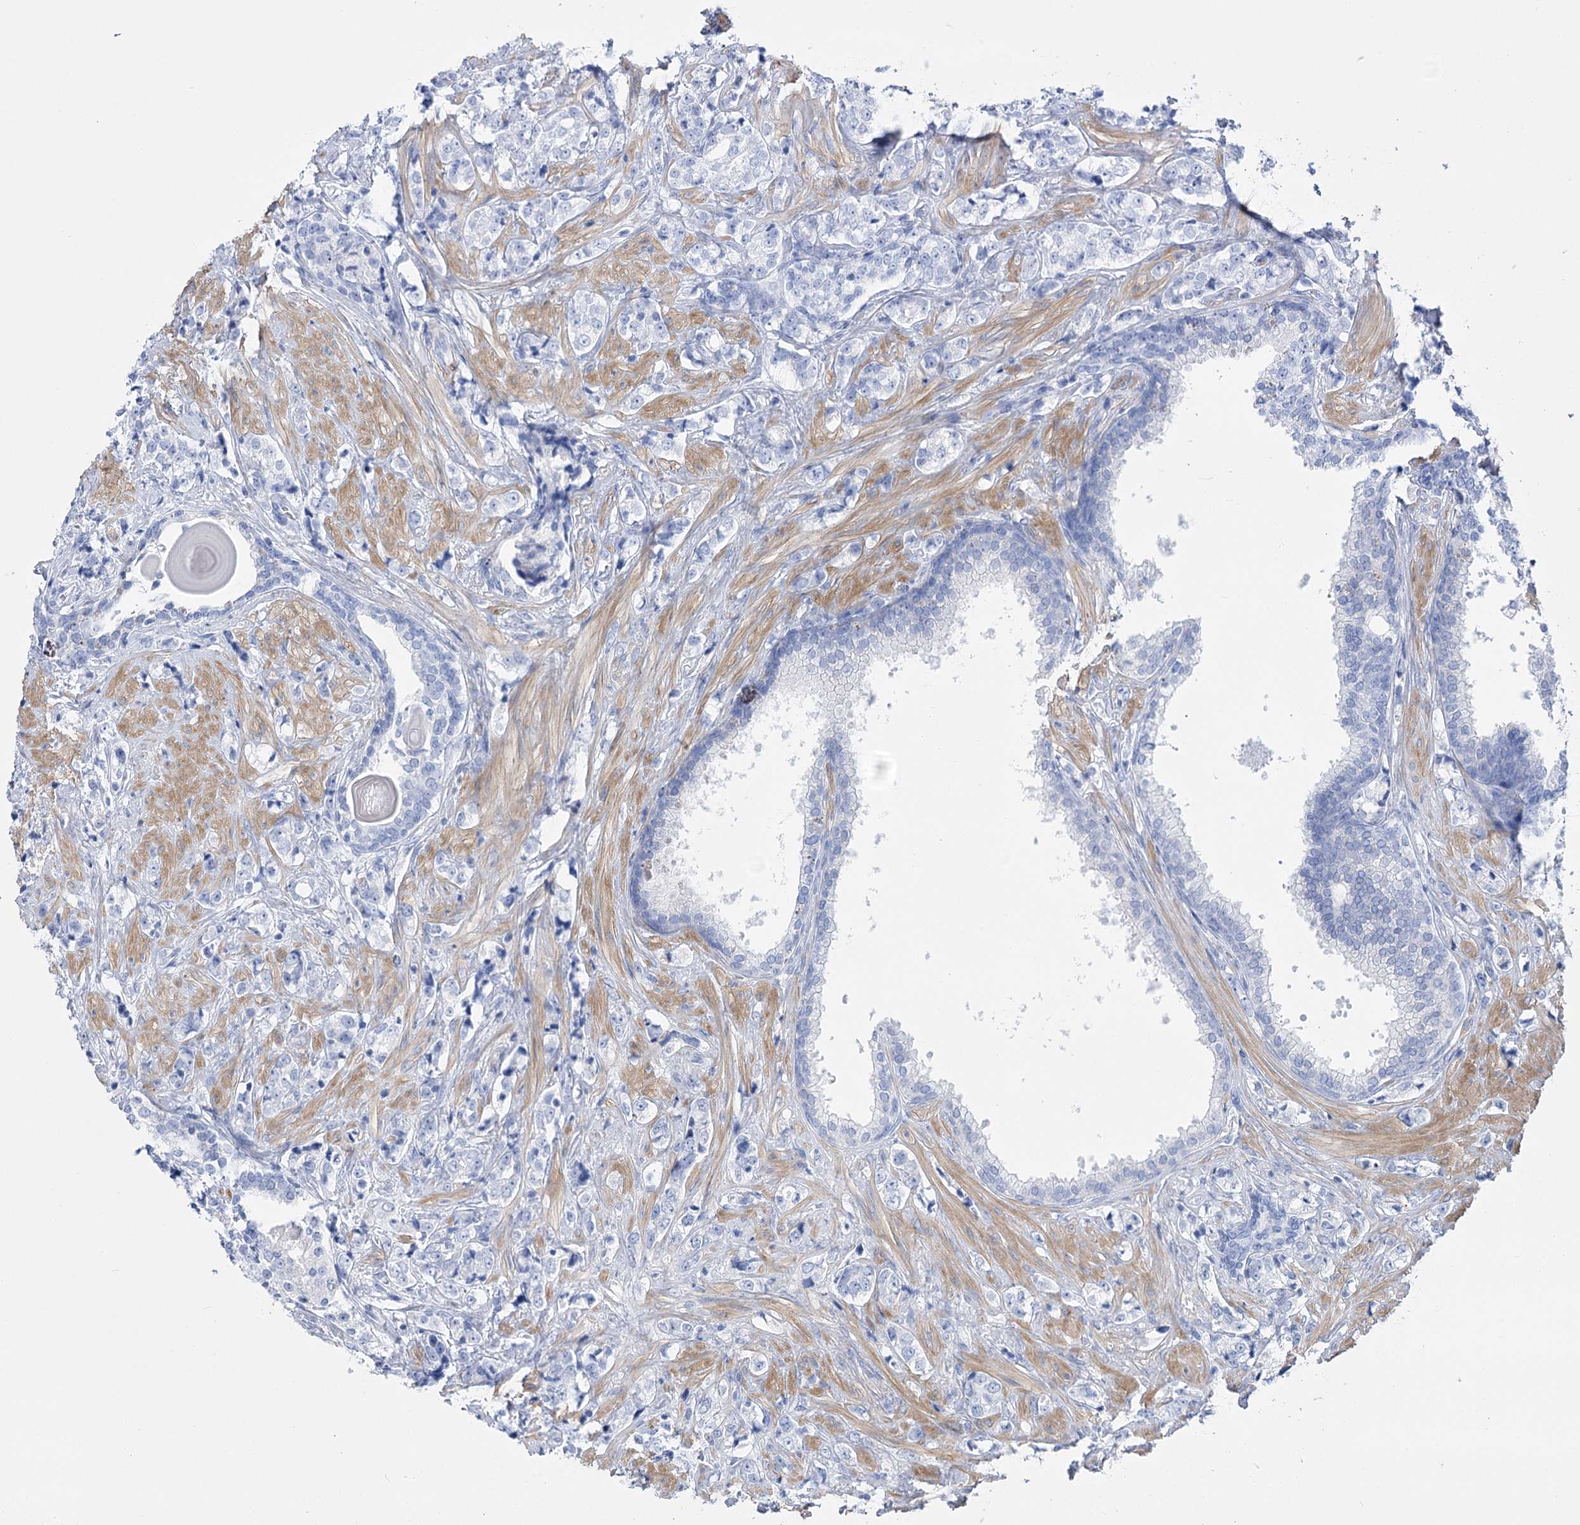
{"staining": {"intensity": "negative", "quantity": "none", "location": "none"}, "tissue": "prostate cancer", "cell_type": "Tumor cells", "image_type": "cancer", "snomed": [{"axis": "morphology", "description": "Adenocarcinoma, High grade"}, {"axis": "topography", "description": "Prostate"}], "caption": "High power microscopy photomicrograph of an immunohistochemistry (IHC) histopathology image of adenocarcinoma (high-grade) (prostate), revealing no significant staining in tumor cells.", "gene": "PCDHA1", "patient": {"sex": "male", "age": 69}}